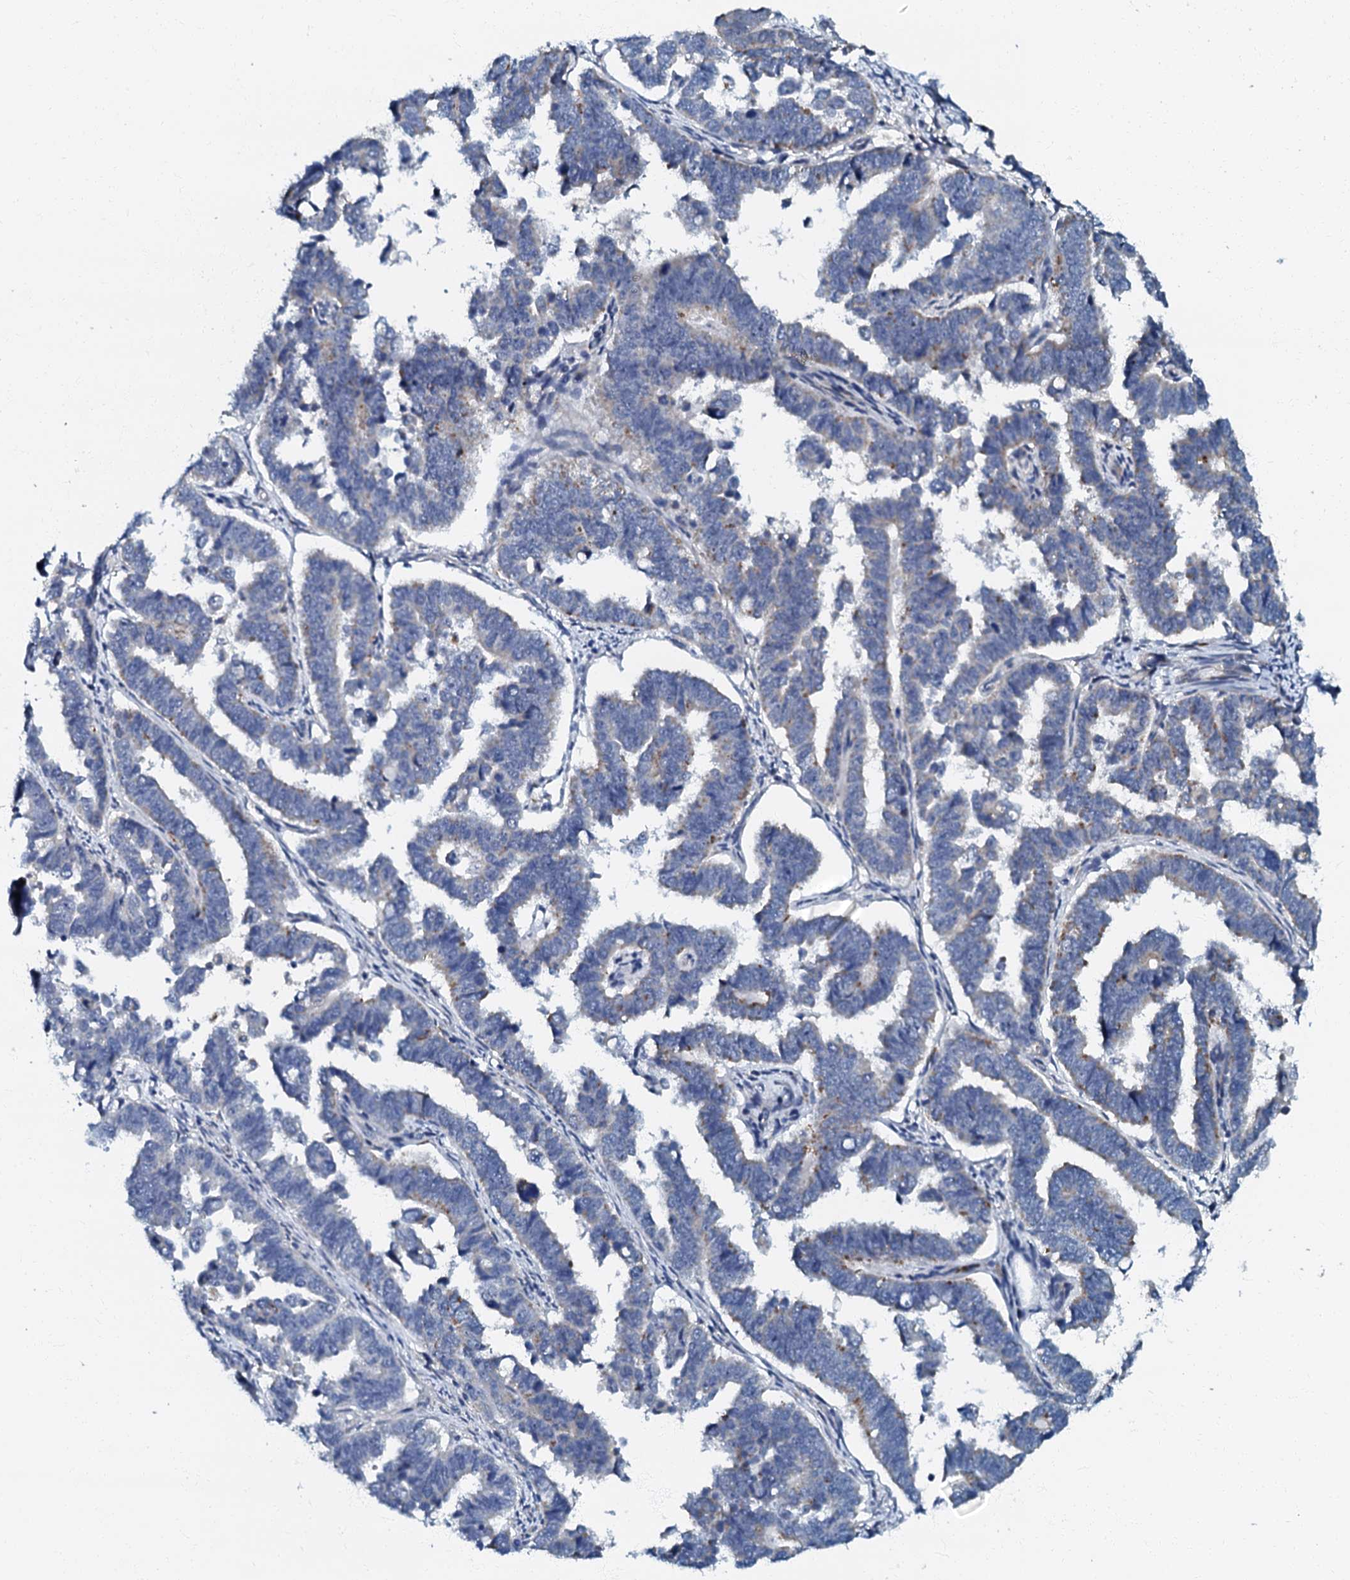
{"staining": {"intensity": "negative", "quantity": "none", "location": "none"}, "tissue": "endometrial cancer", "cell_type": "Tumor cells", "image_type": "cancer", "snomed": [{"axis": "morphology", "description": "Adenocarcinoma, NOS"}, {"axis": "topography", "description": "Endometrium"}], "caption": "Immunohistochemistry micrograph of neoplastic tissue: human endometrial cancer (adenocarcinoma) stained with DAB (3,3'-diaminobenzidine) displays no significant protein positivity in tumor cells.", "gene": "OLAH", "patient": {"sex": "female", "age": 75}}